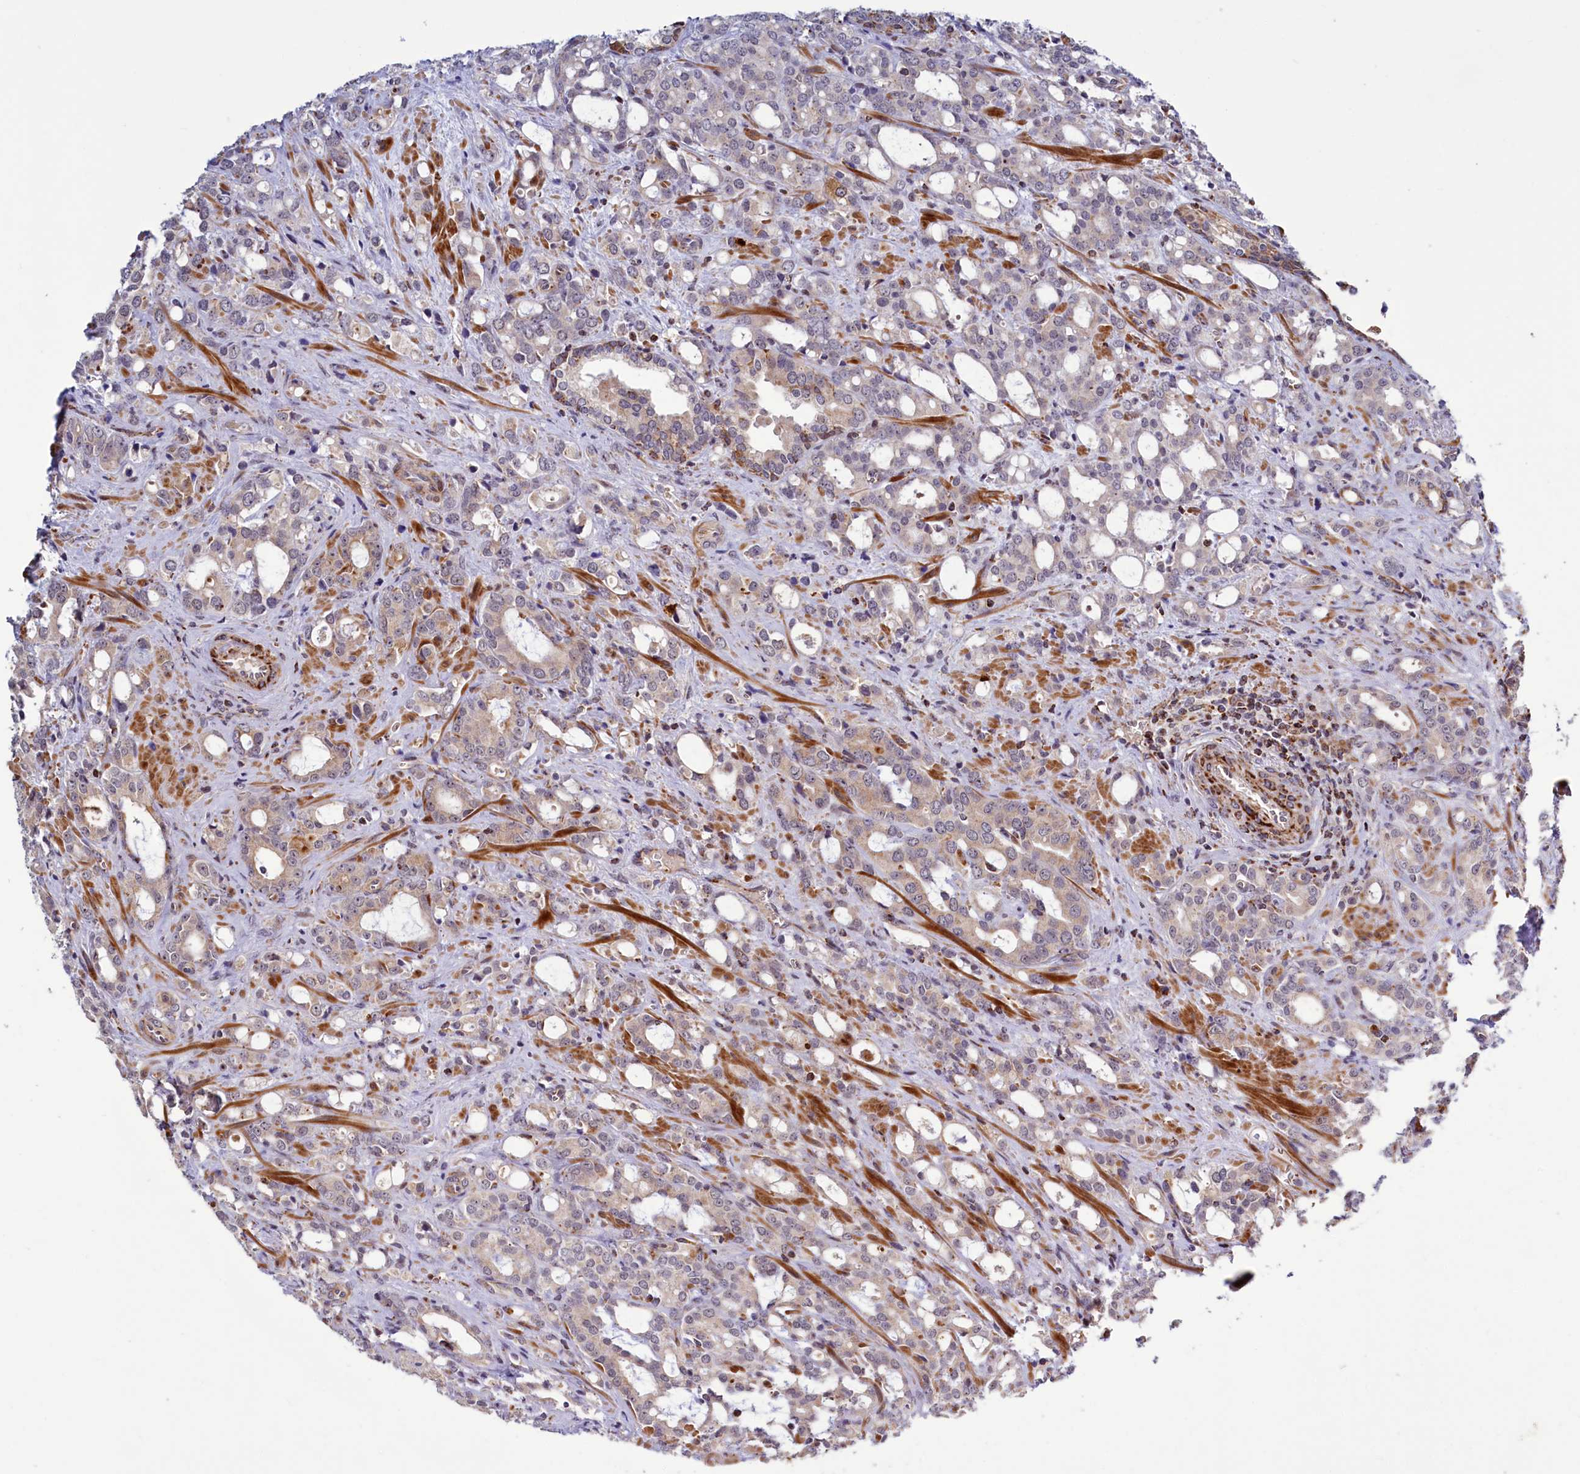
{"staining": {"intensity": "weak", "quantity": "25%-75%", "location": "cytoplasmic/membranous"}, "tissue": "prostate cancer", "cell_type": "Tumor cells", "image_type": "cancer", "snomed": [{"axis": "morphology", "description": "Adenocarcinoma, High grade"}, {"axis": "topography", "description": "Prostate"}], "caption": "Immunohistochemical staining of human prostate cancer (adenocarcinoma (high-grade)) demonstrates low levels of weak cytoplasmic/membranous protein expression in approximately 25%-75% of tumor cells.", "gene": "DYNC2H1", "patient": {"sex": "male", "age": 72}}